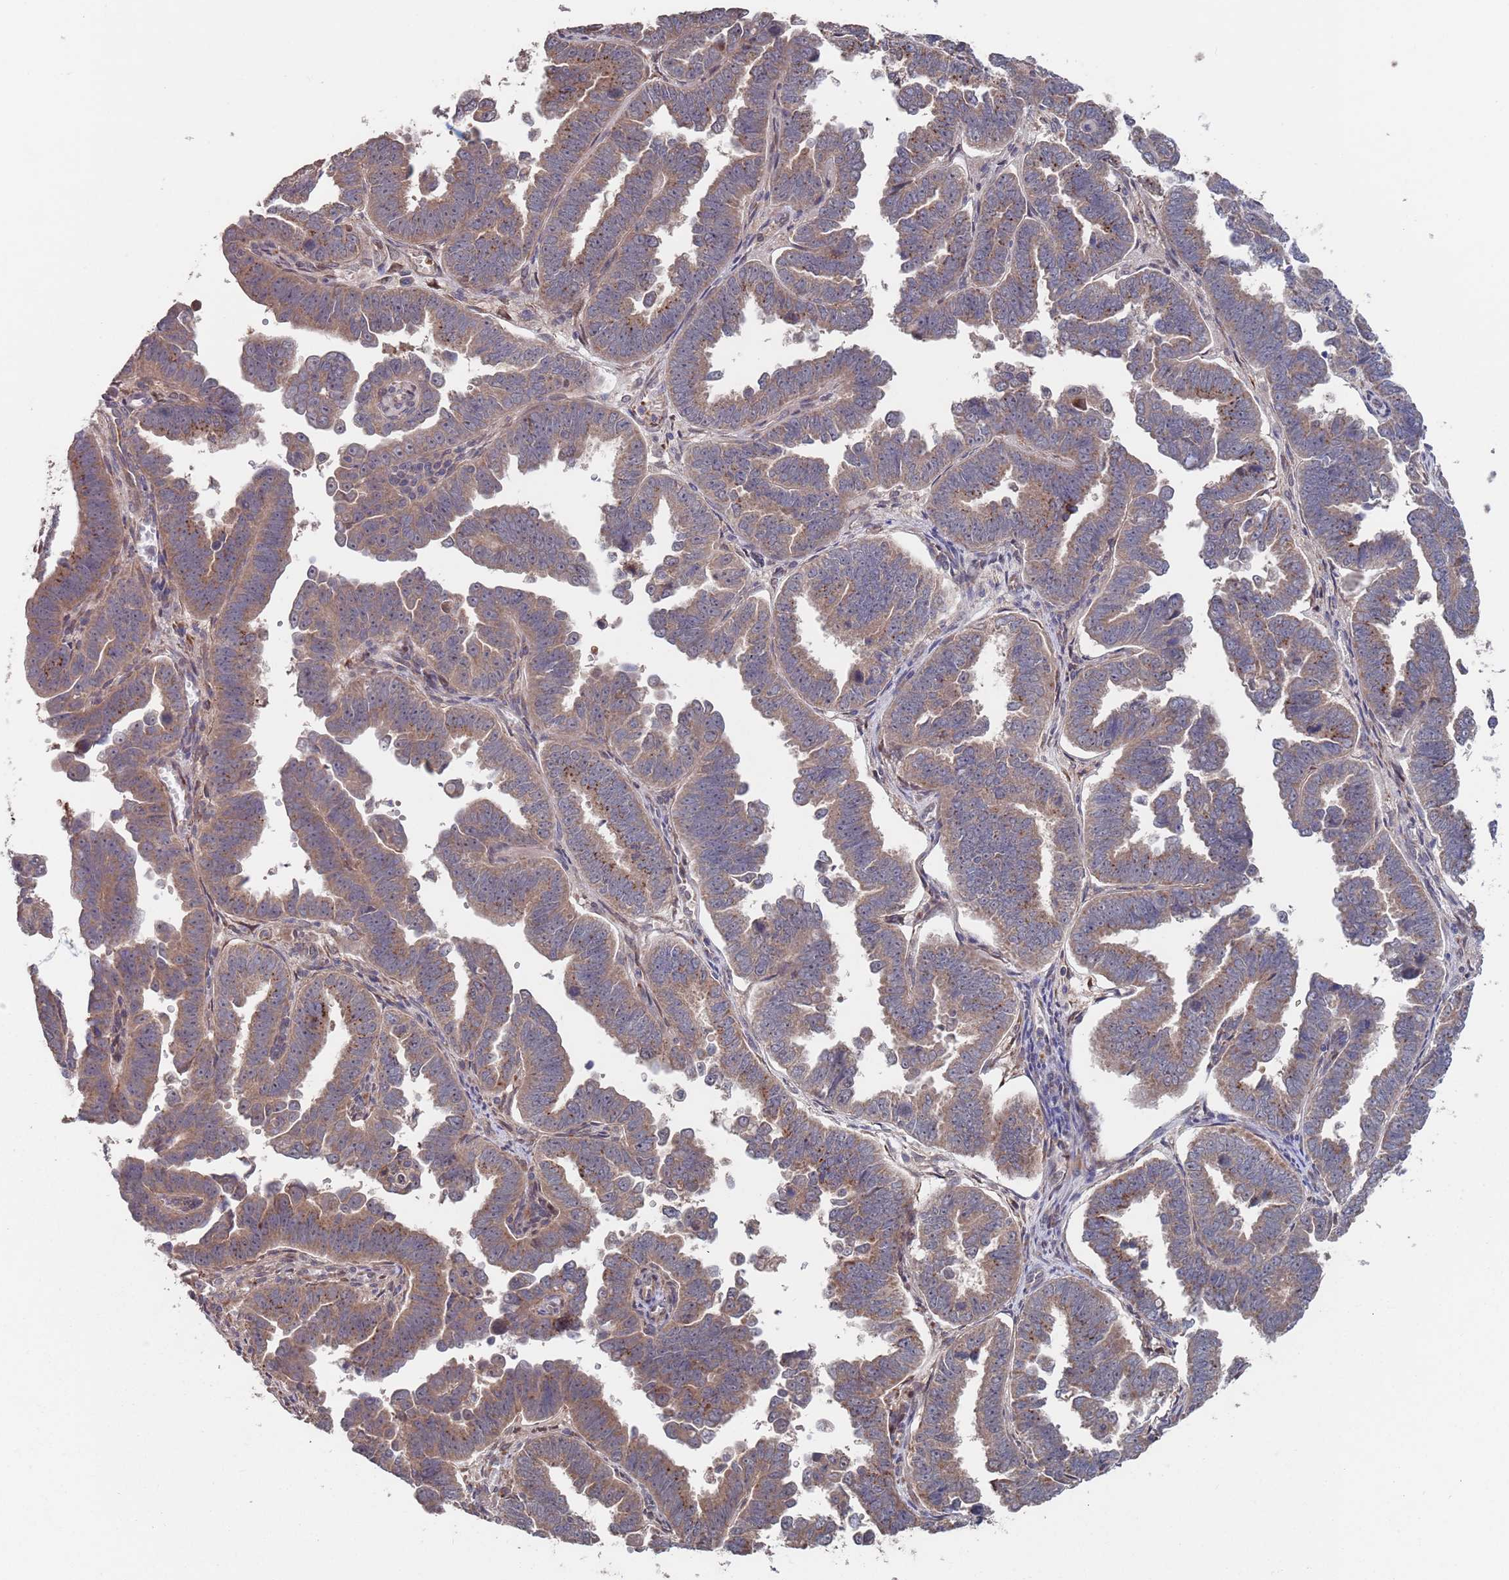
{"staining": {"intensity": "moderate", "quantity": ">75%", "location": "cytoplasmic/membranous"}, "tissue": "endometrial cancer", "cell_type": "Tumor cells", "image_type": "cancer", "snomed": [{"axis": "morphology", "description": "Adenocarcinoma, NOS"}, {"axis": "topography", "description": "Endometrium"}], "caption": "DAB (3,3'-diaminobenzidine) immunohistochemical staining of human endometrial cancer (adenocarcinoma) exhibits moderate cytoplasmic/membranous protein staining in about >75% of tumor cells. (IHC, brightfield microscopy, high magnification).", "gene": "UNC45A", "patient": {"sex": "female", "age": 75}}